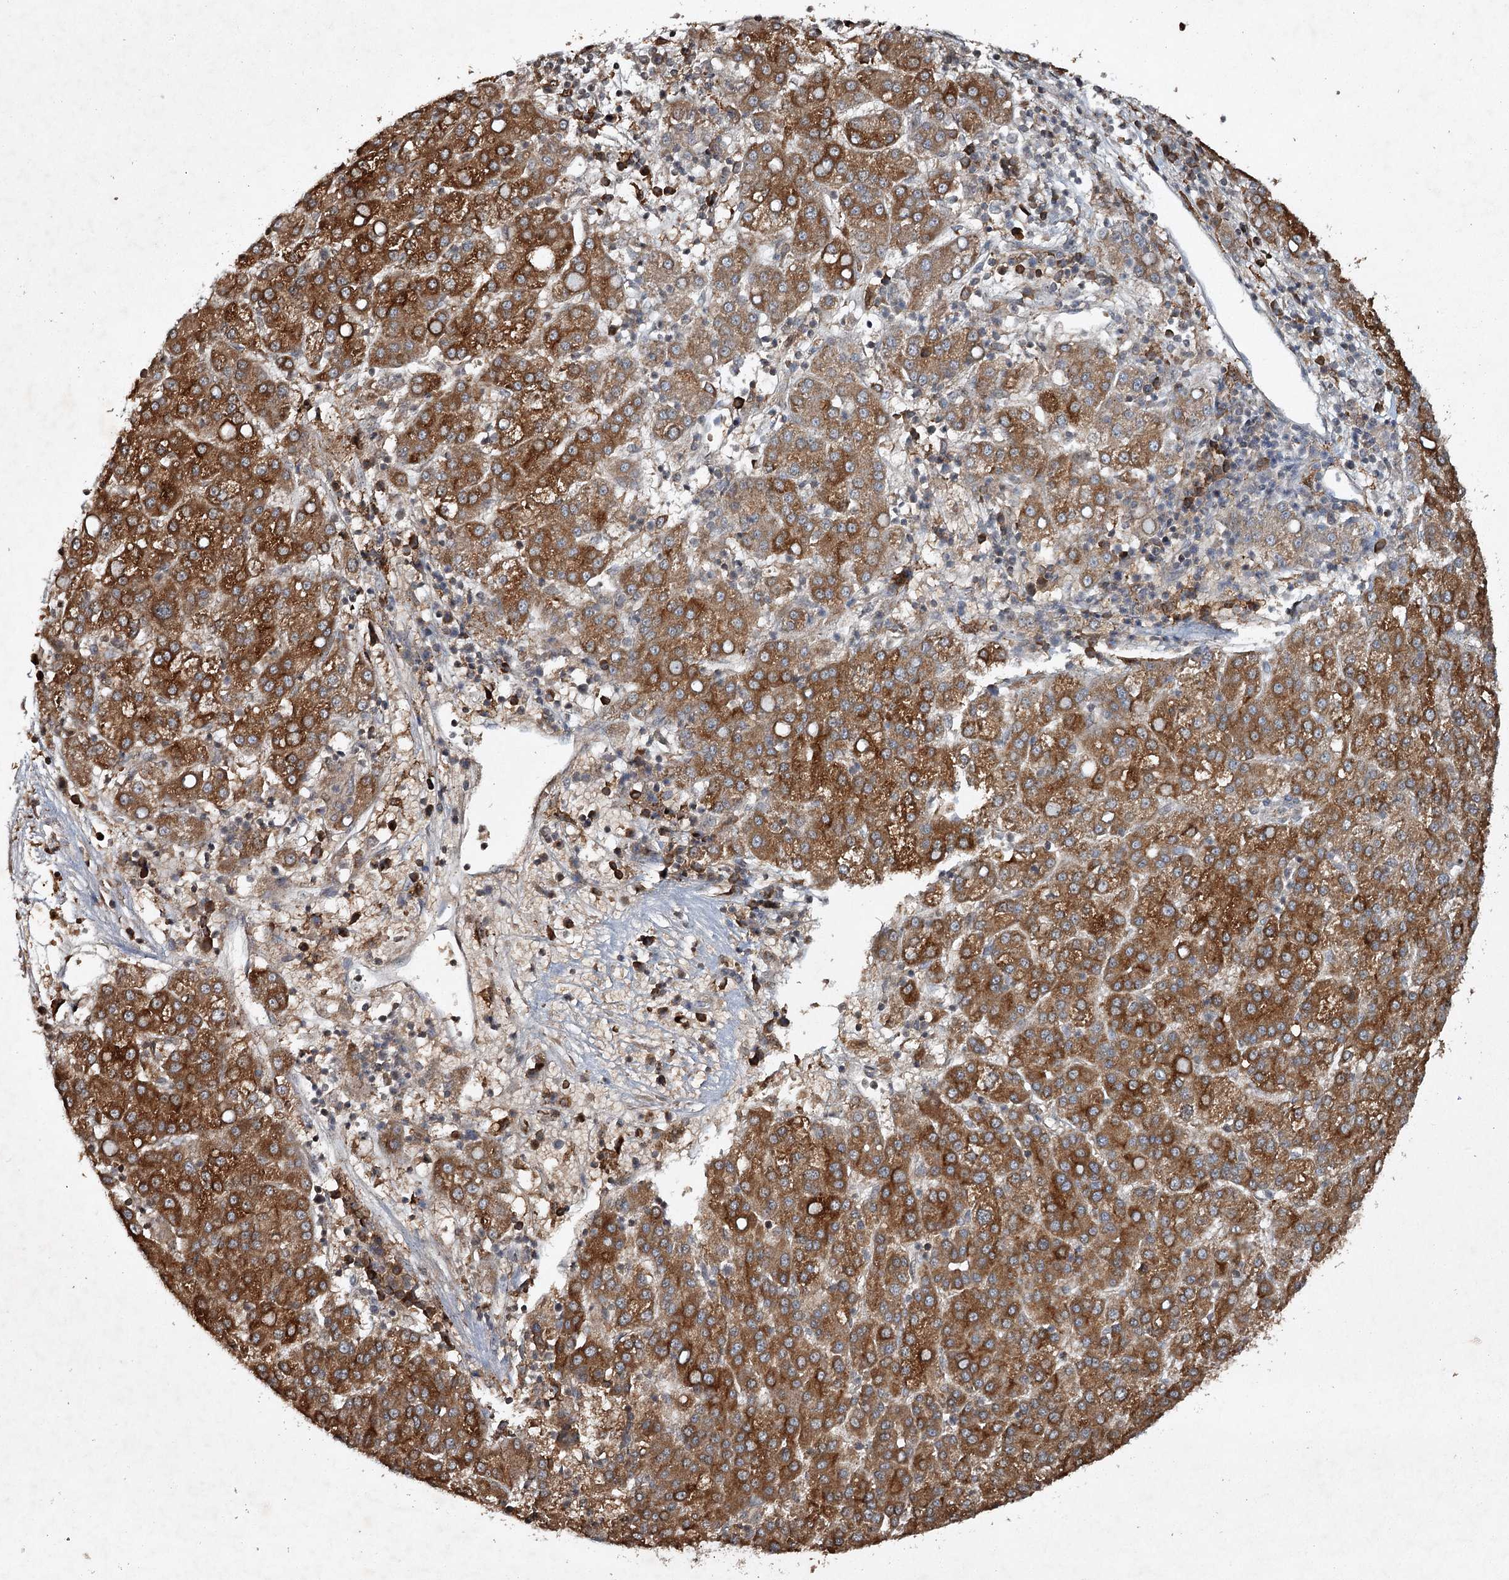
{"staining": {"intensity": "strong", "quantity": "25%-75%", "location": "cytoplasmic/membranous"}, "tissue": "liver cancer", "cell_type": "Tumor cells", "image_type": "cancer", "snomed": [{"axis": "morphology", "description": "Carcinoma, Hepatocellular, NOS"}, {"axis": "topography", "description": "Liver"}], "caption": "Protein expression analysis of human liver cancer reveals strong cytoplasmic/membranous staining in about 25%-75% of tumor cells. Nuclei are stained in blue.", "gene": "CYP2B6", "patient": {"sex": "female", "age": 58}}